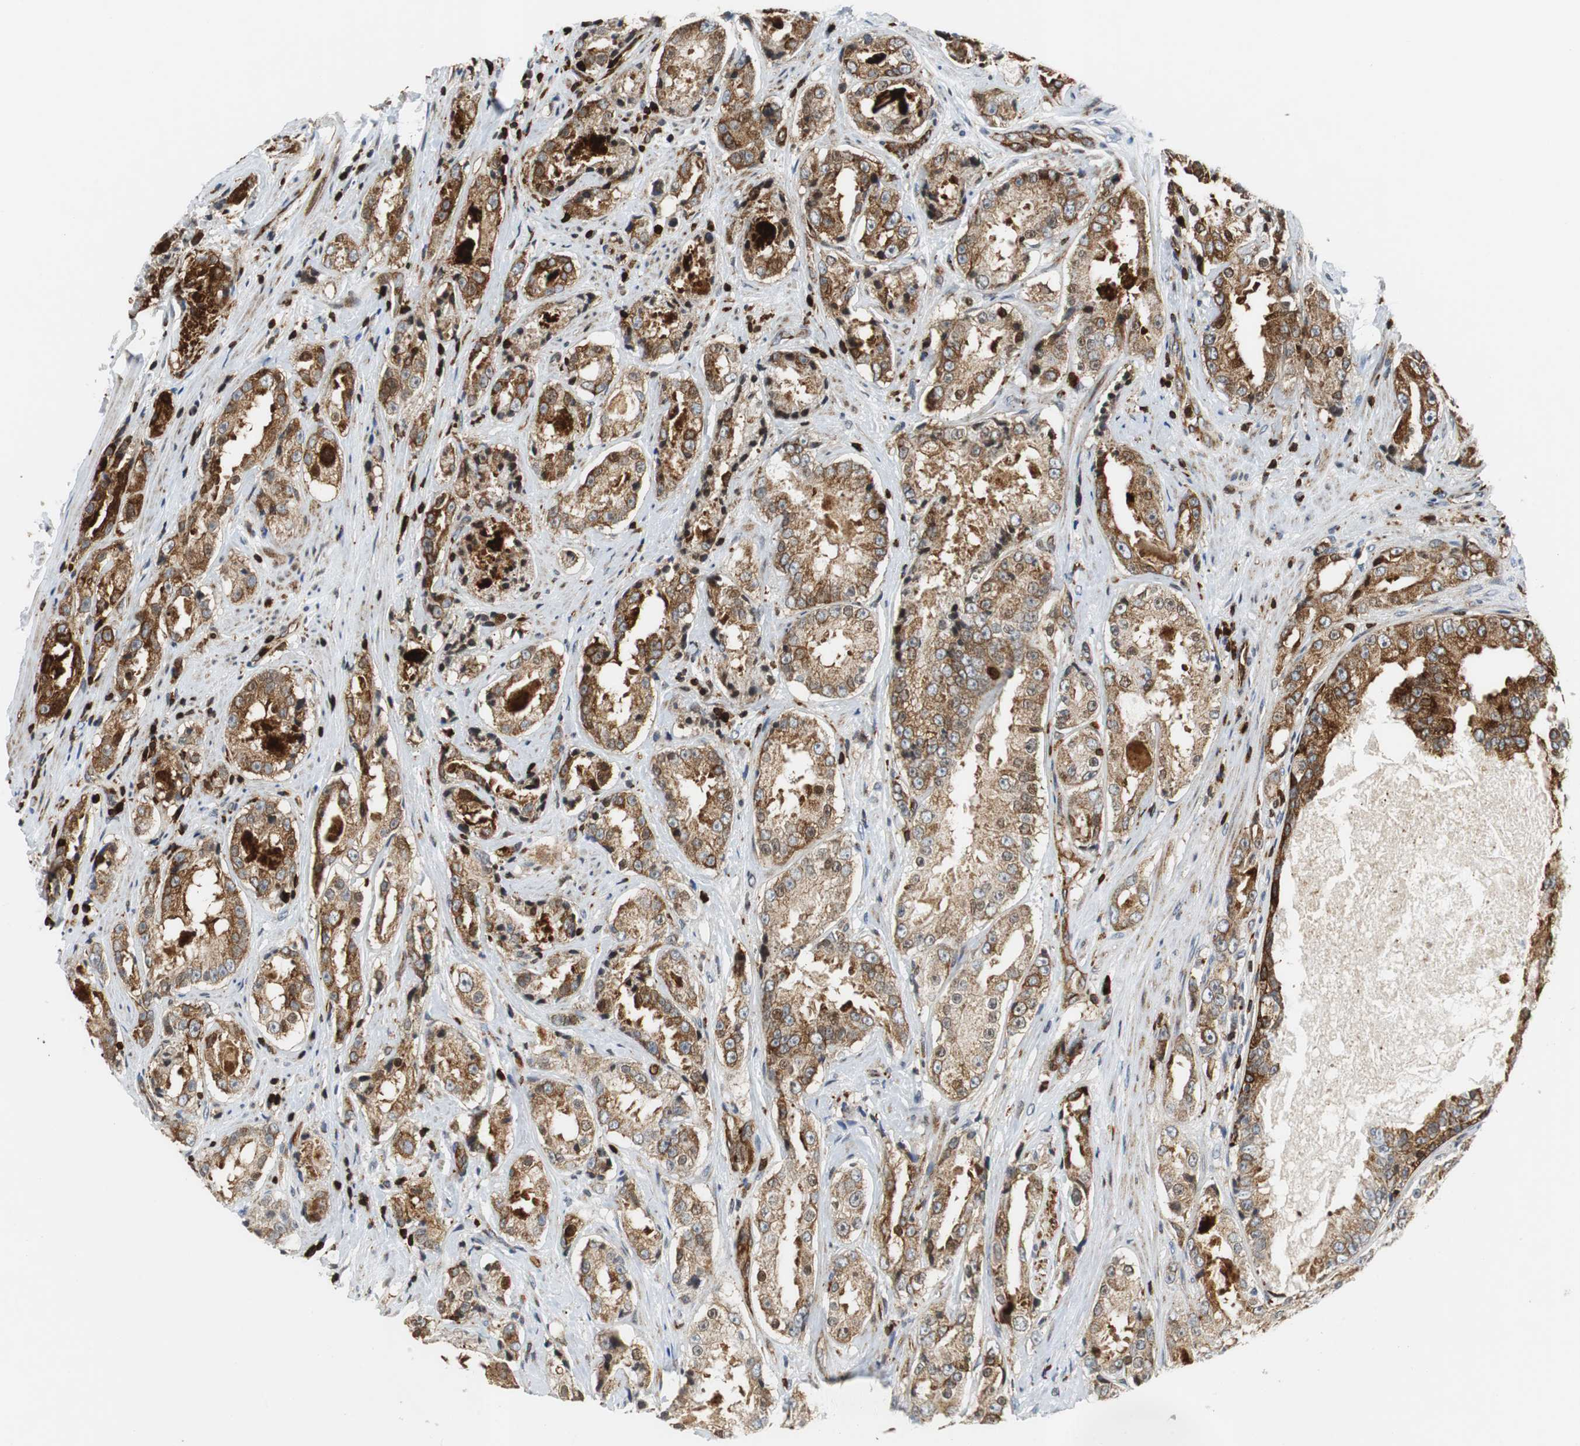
{"staining": {"intensity": "moderate", "quantity": ">75%", "location": "cytoplasmic/membranous"}, "tissue": "prostate cancer", "cell_type": "Tumor cells", "image_type": "cancer", "snomed": [{"axis": "morphology", "description": "Adenocarcinoma, High grade"}, {"axis": "topography", "description": "Prostate"}], "caption": "Approximately >75% of tumor cells in high-grade adenocarcinoma (prostate) exhibit moderate cytoplasmic/membranous protein expression as visualized by brown immunohistochemical staining.", "gene": "TUBA4A", "patient": {"sex": "male", "age": 73}}